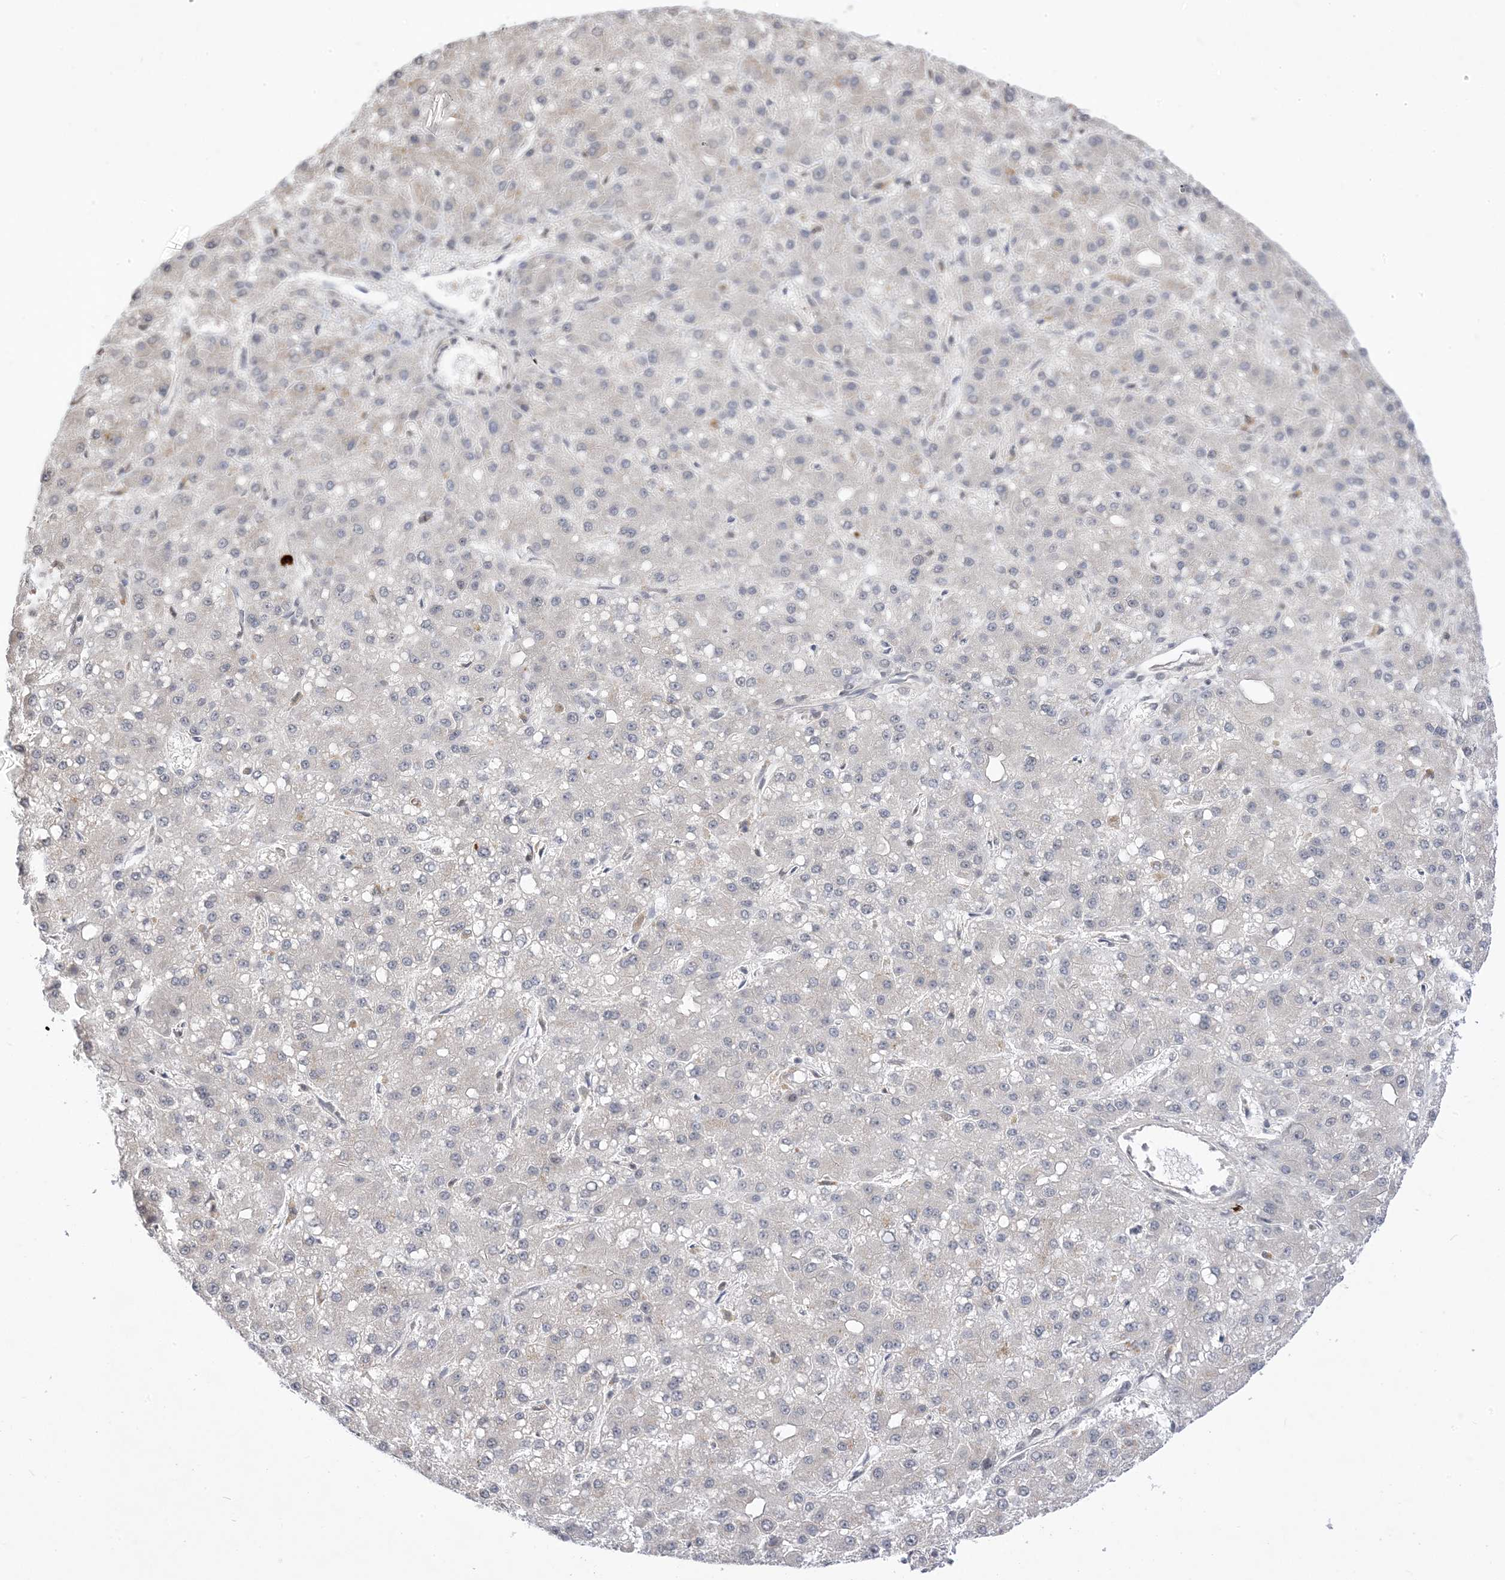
{"staining": {"intensity": "negative", "quantity": "none", "location": "none"}, "tissue": "liver cancer", "cell_type": "Tumor cells", "image_type": "cancer", "snomed": [{"axis": "morphology", "description": "Carcinoma, Hepatocellular, NOS"}, {"axis": "topography", "description": "Liver"}], "caption": "The image exhibits no significant expression in tumor cells of liver hepatocellular carcinoma.", "gene": "RANBP9", "patient": {"sex": "male", "age": 67}}